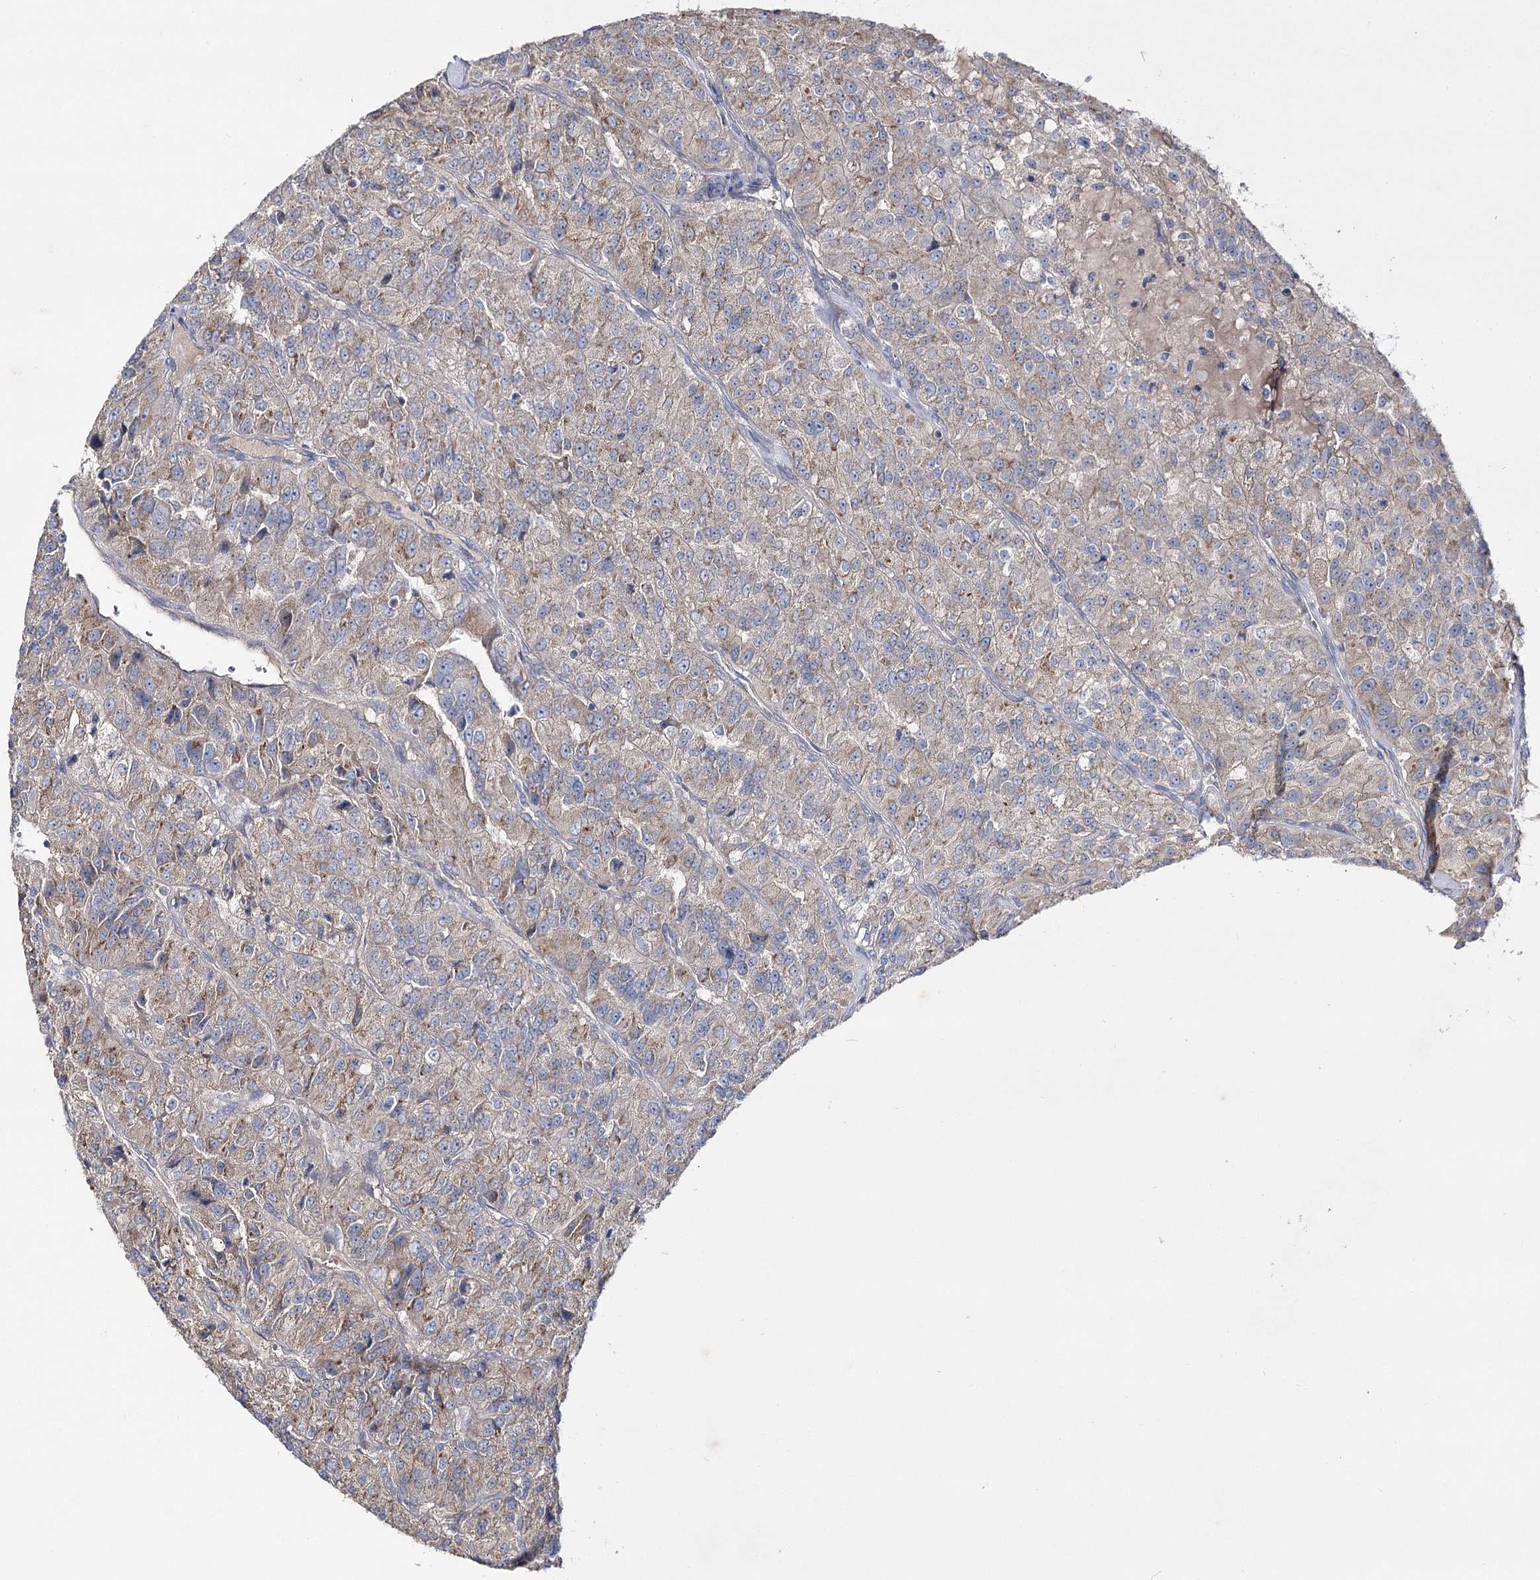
{"staining": {"intensity": "weak", "quantity": "25%-75%", "location": "cytoplasmic/membranous"}, "tissue": "renal cancer", "cell_type": "Tumor cells", "image_type": "cancer", "snomed": [{"axis": "morphology", "description": "Adenocarcinoma, NOS"}, {"axis": "topography", "description": "Kidney"}], "caption": "Immunohistochemical staining of renal cancer exhibits low levels of weak cytoplasmic/membranous protein staining in approximately 25%-75% of tumor cells.", "gene": "AURKC", "patient": {"sex": "female", "age": 63}}